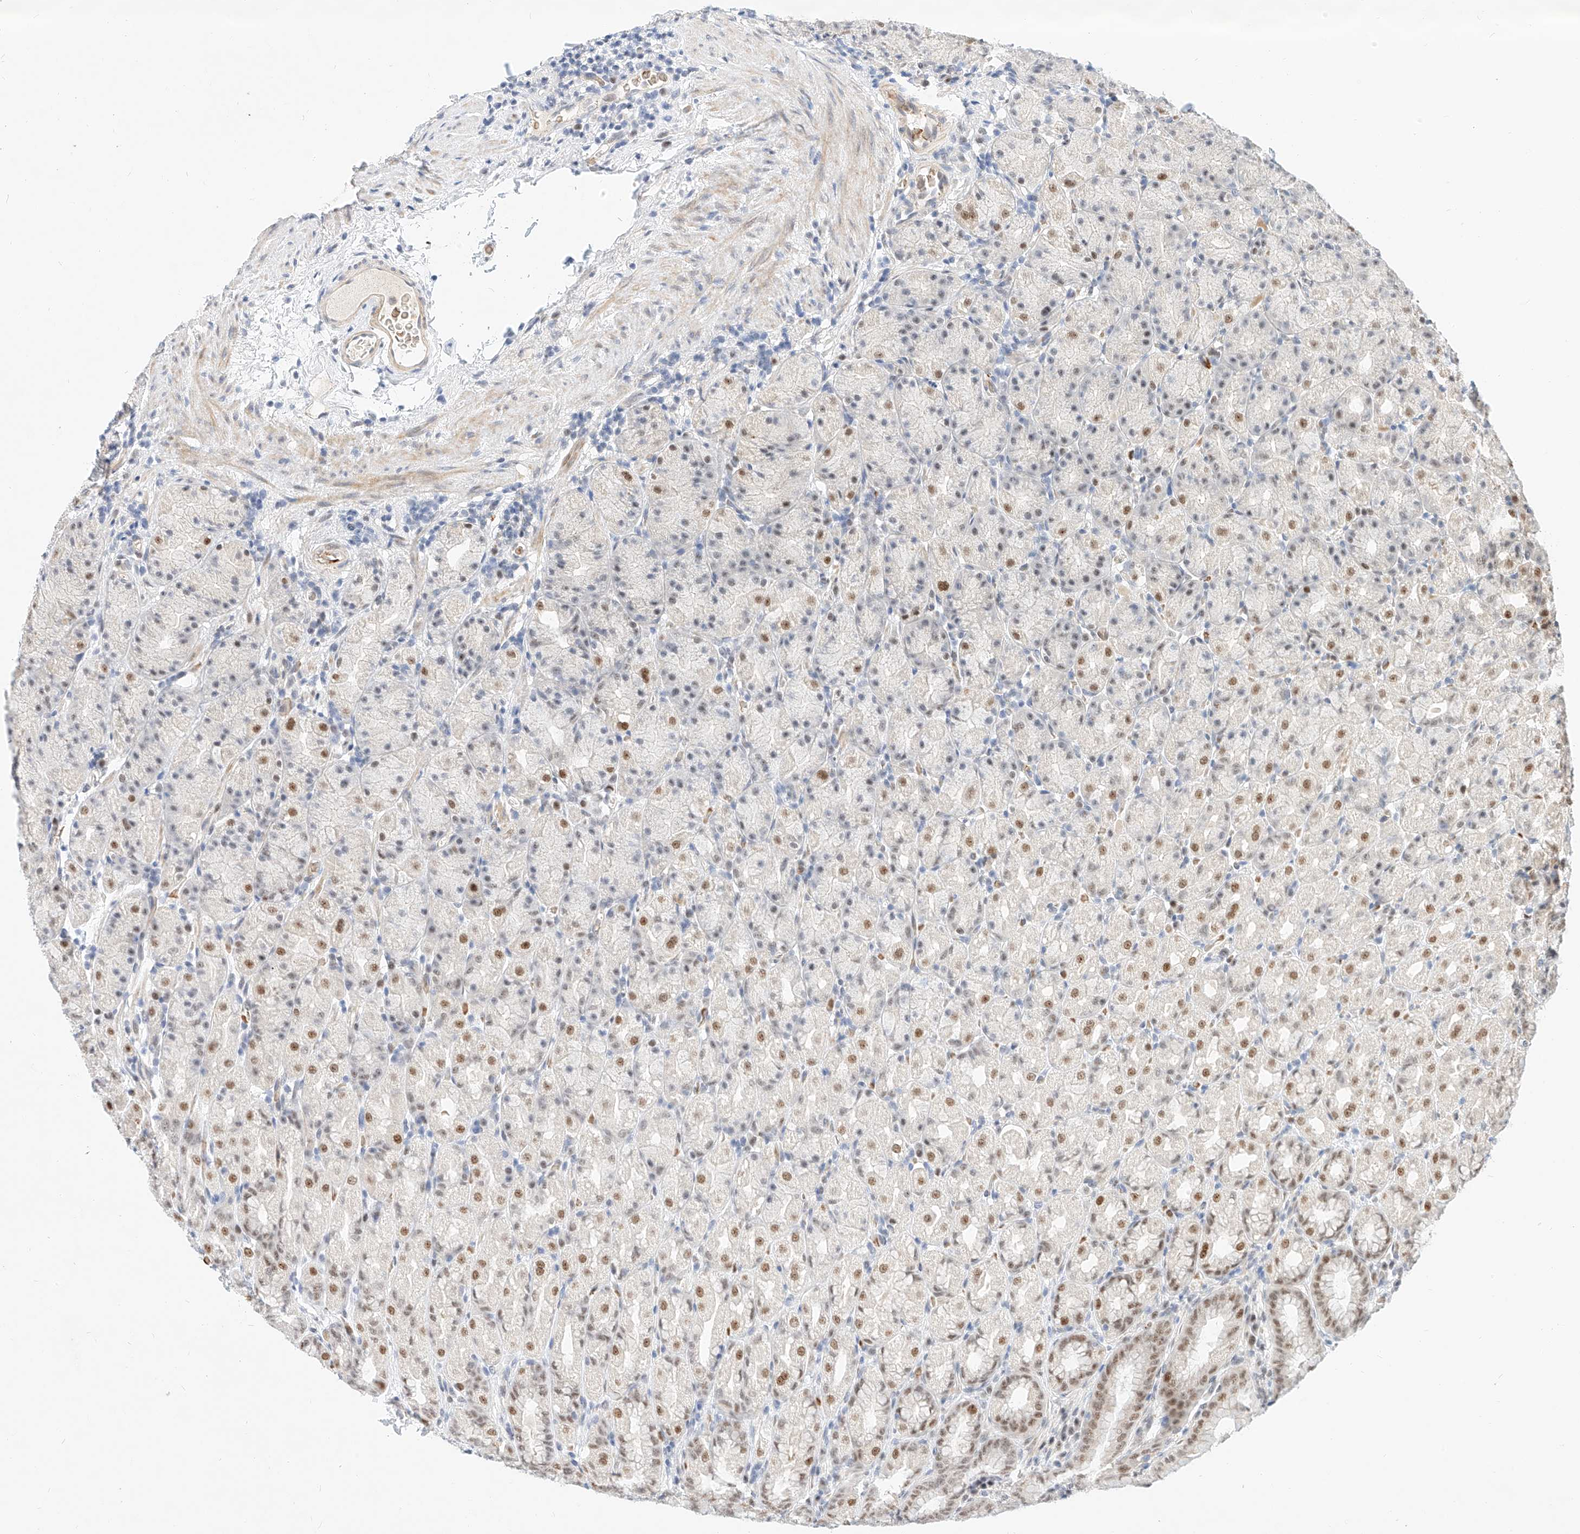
{"staining": {"intensity": "moderate", "quantity": "25%-75%", "location": "nuclear"}, "tissue": "stomach", "cell_type": "Glandular cells", "image_type": "normal", "snomed": [{"axis": "morphology", "description": "Normal tissue, NOS"}, {"axis": "topography", "description": "Stomach, upper"}], "caption": "Brown immunohistochemical staining in unremarkable human stomach displays moderate nuclear staining in approximately 25%-75% of glandular cells.", "gene": "CBX8", "patient": {"sex": "male", "age": 68}}